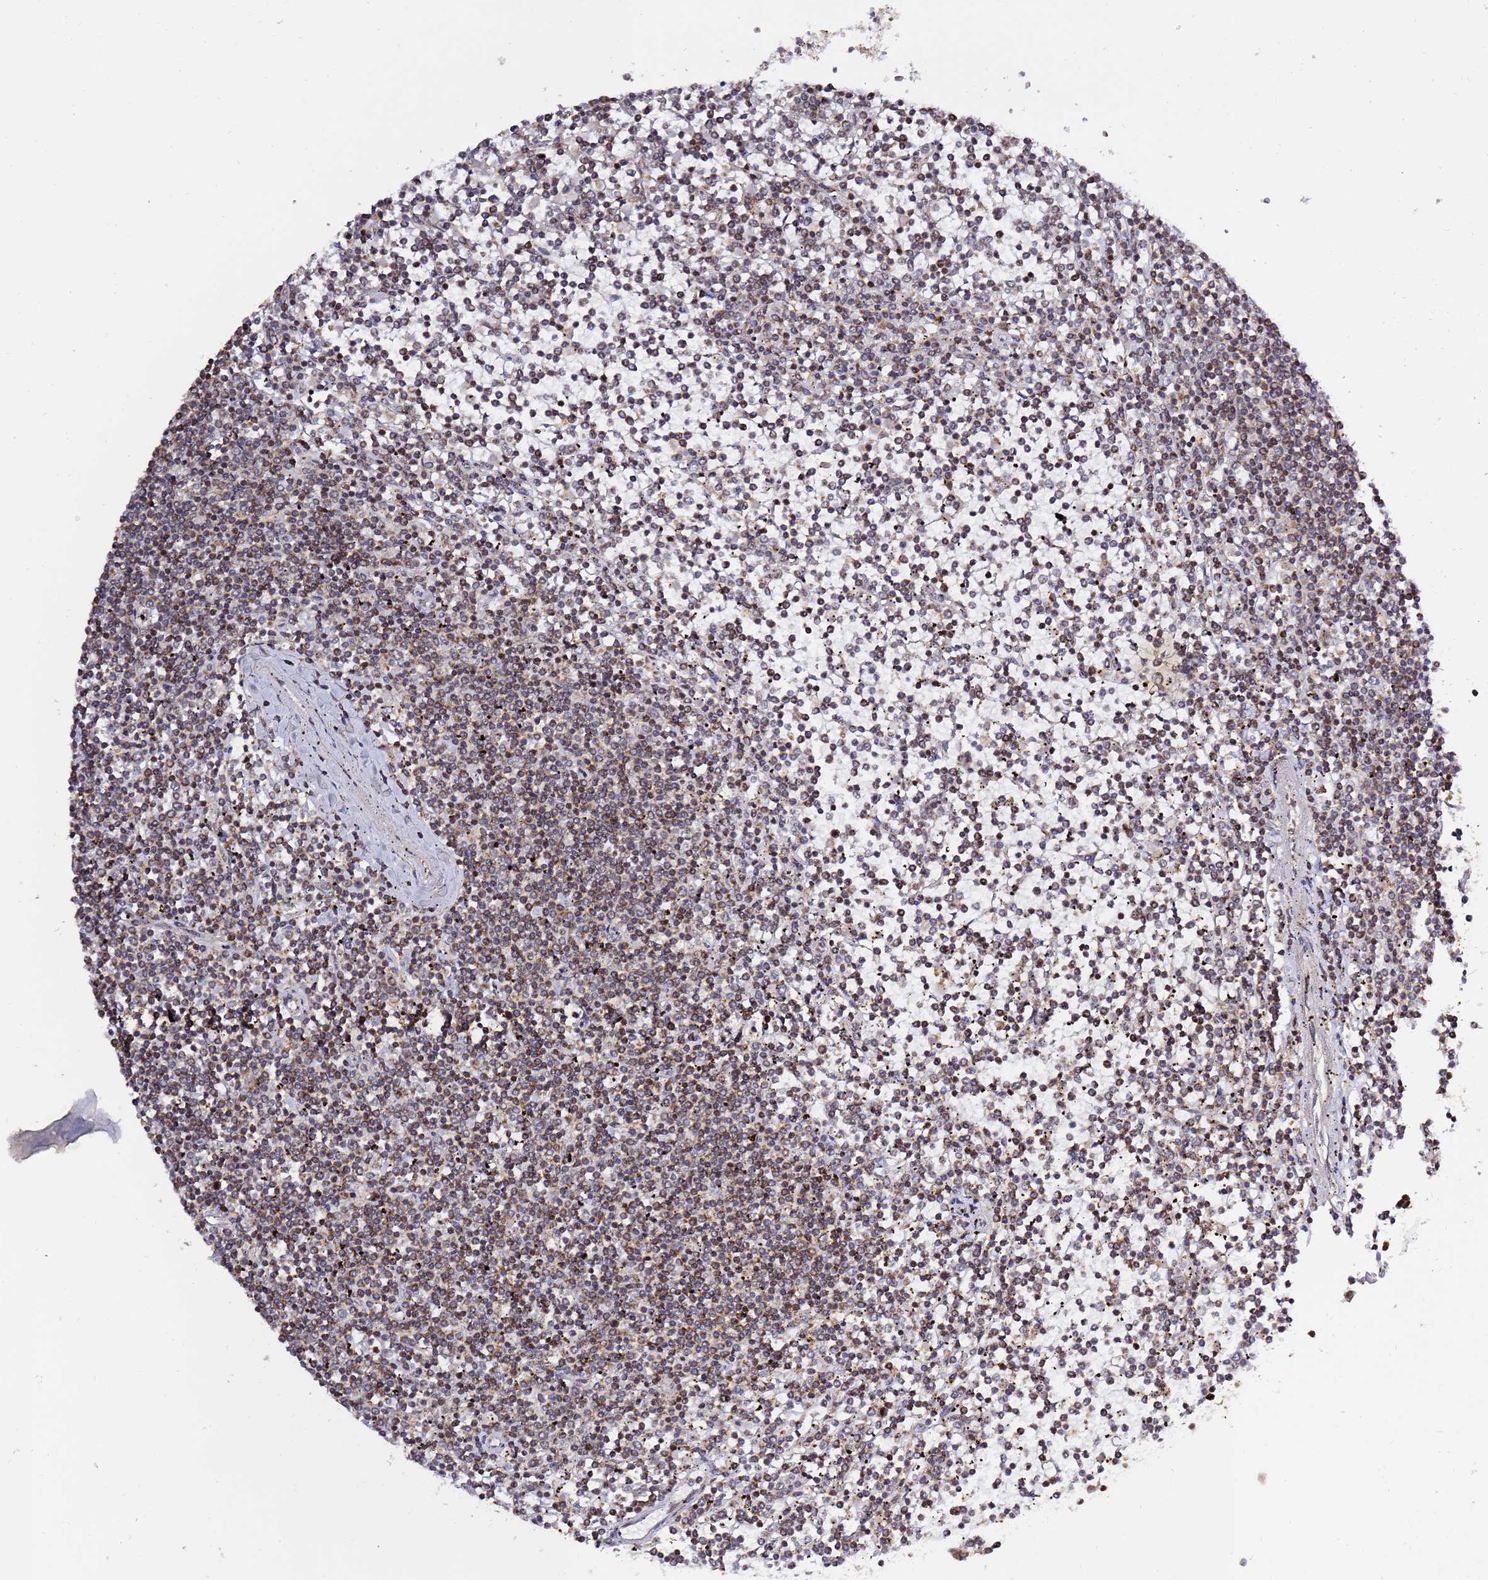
{"staining": {"intensity": "weak", "quantity": "<25%", "location": "cytoplasmic/membranous,nuclear"}, "tissue": "lymphoma", "cell_type": "Tumor cells", "image_type": "cancer", "snomed": [{"axis": "morphology", "description": "Malignant lymphoma, non-Hodgkin's type, Low grade"}, {"axis": "topography", "description": "Spleen"}], "caption": "IHC of human low-grade malignant lymphoma, non-Hodgkin's type demonstrates no staining in tumor cells.", "gene": "RCOR2", "patient": {"sex": "female", "age": 19}}